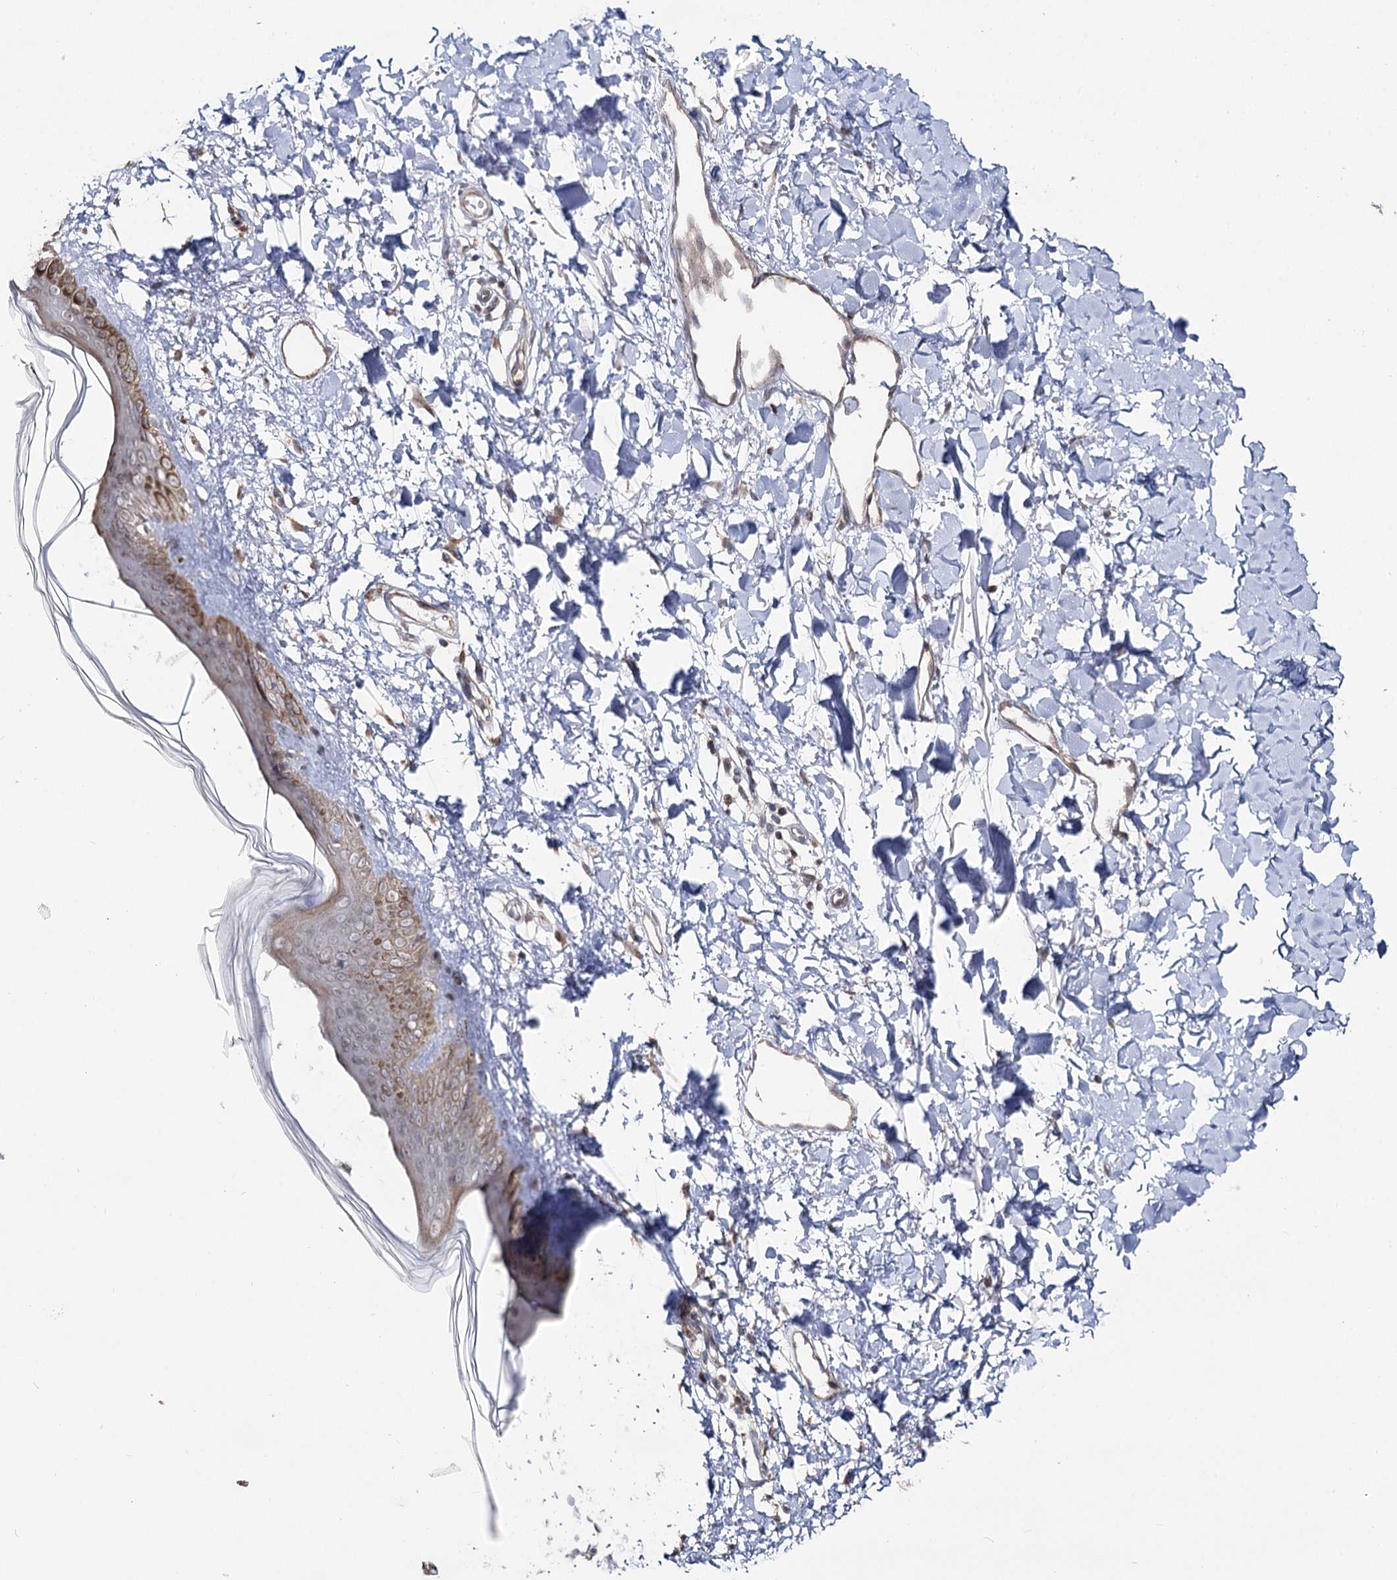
{"staining": {"intensity": "moderate", "quantity": ">75%", "location": "cytoplasmic/membranous"}, "tissue": "skin", "cell_type": "Fibroblasts", "image_type": "normal", "snomed": [{"axis": "morphology", "description": "Normal tissue, NOS"}, {"axis": "topography", "description": "Skin"}], "caption": "Immunohistochemical staining of normal human skin demonstrates moderate cytoplasmic/membranous protein expression in about >75% of fibroblasts.", "gene": "RUFY4", "patient": {"sex": "female", "age": 58}}